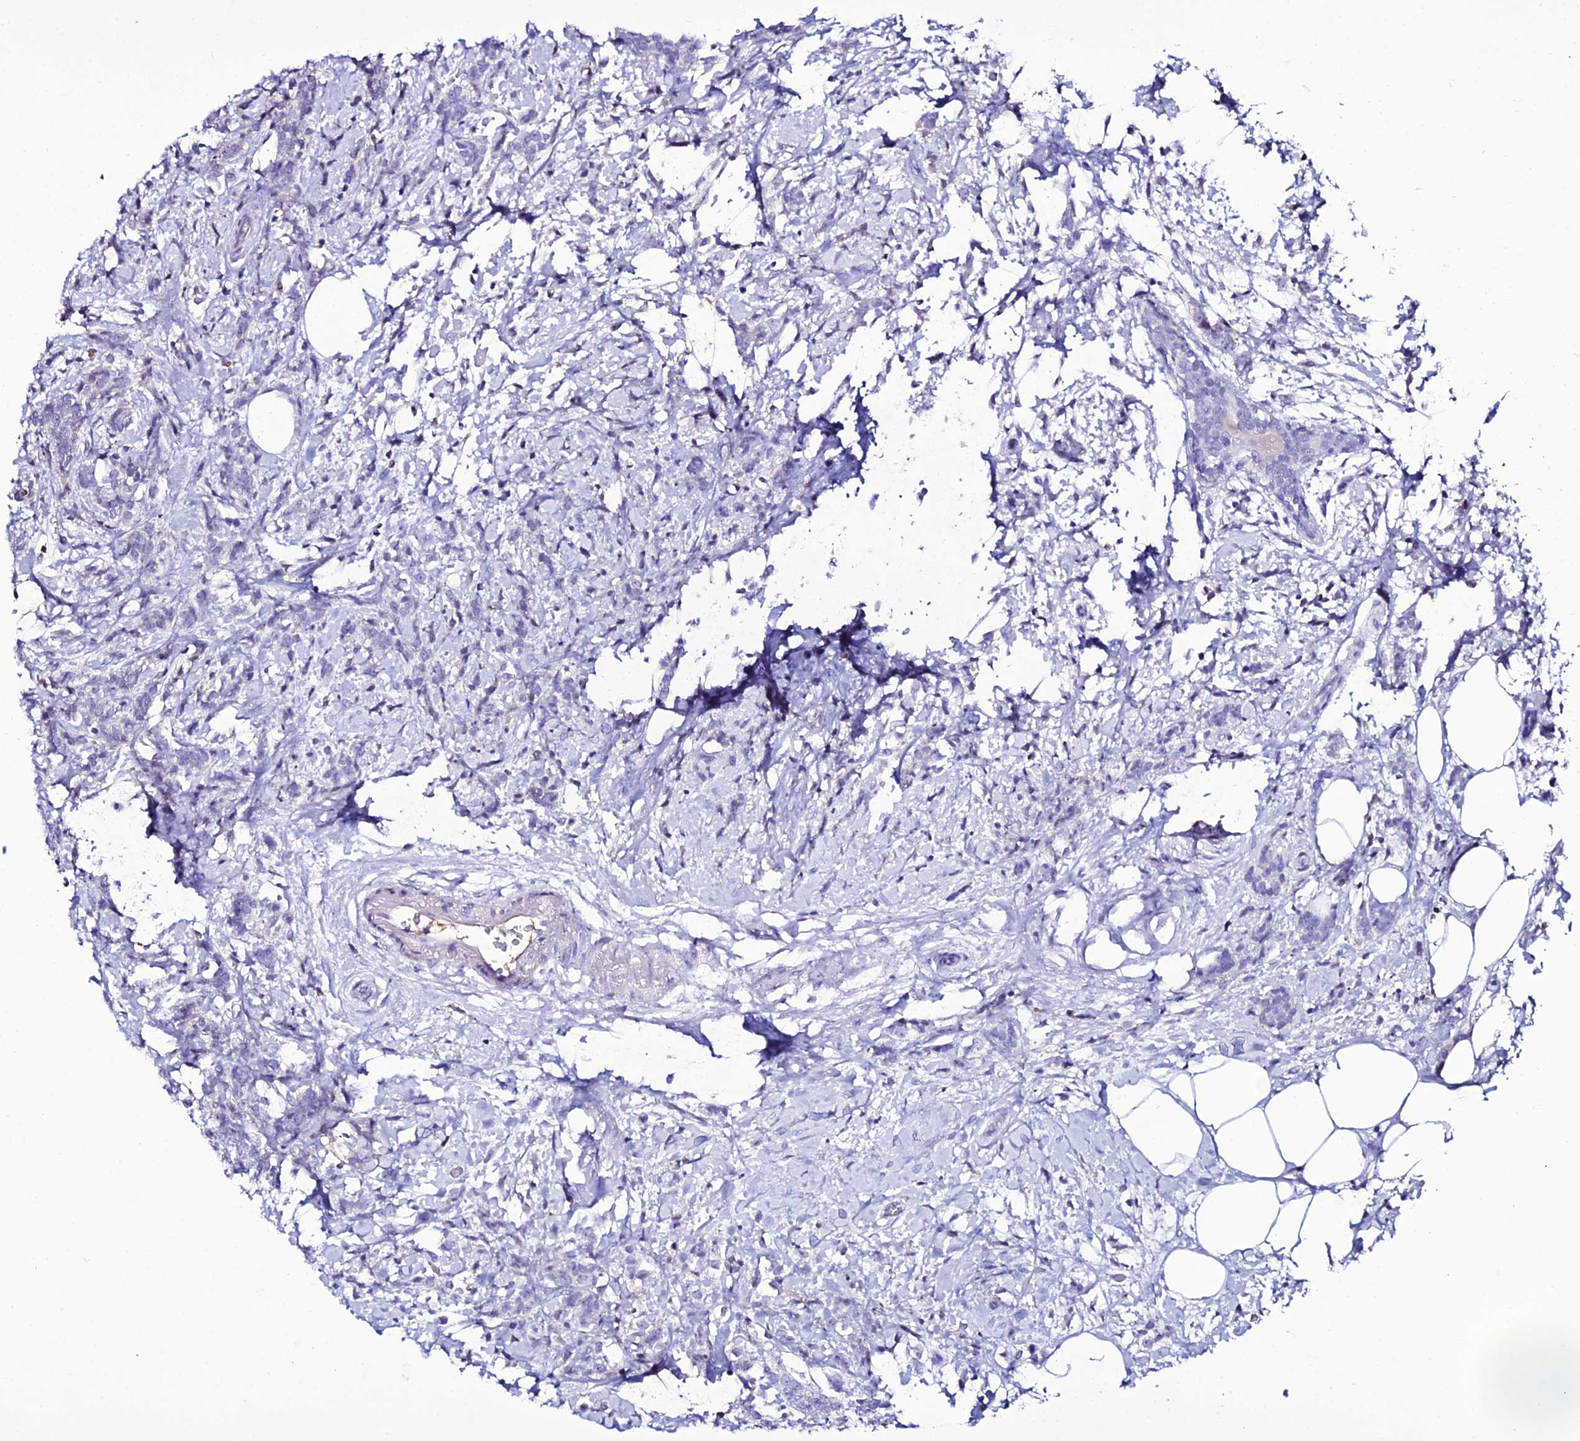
{"staining": {"intensity": "negative", "quantity": "none", "location": "none"}, "tissue": "breast cancer", "cell_type": "Tumor cells", "image_type": "cancer", "snomed": [{"axis": "morphology", "description": "Lobular carcinoma"}, {"axis": "topography", "description": "Breast"}], "caption": "Breast cancer was stained to show a protein in brown. There is no significant expression in tumor cells.", "gene": "DEFB132", "patient": {"sex": "female", "age": 58}}